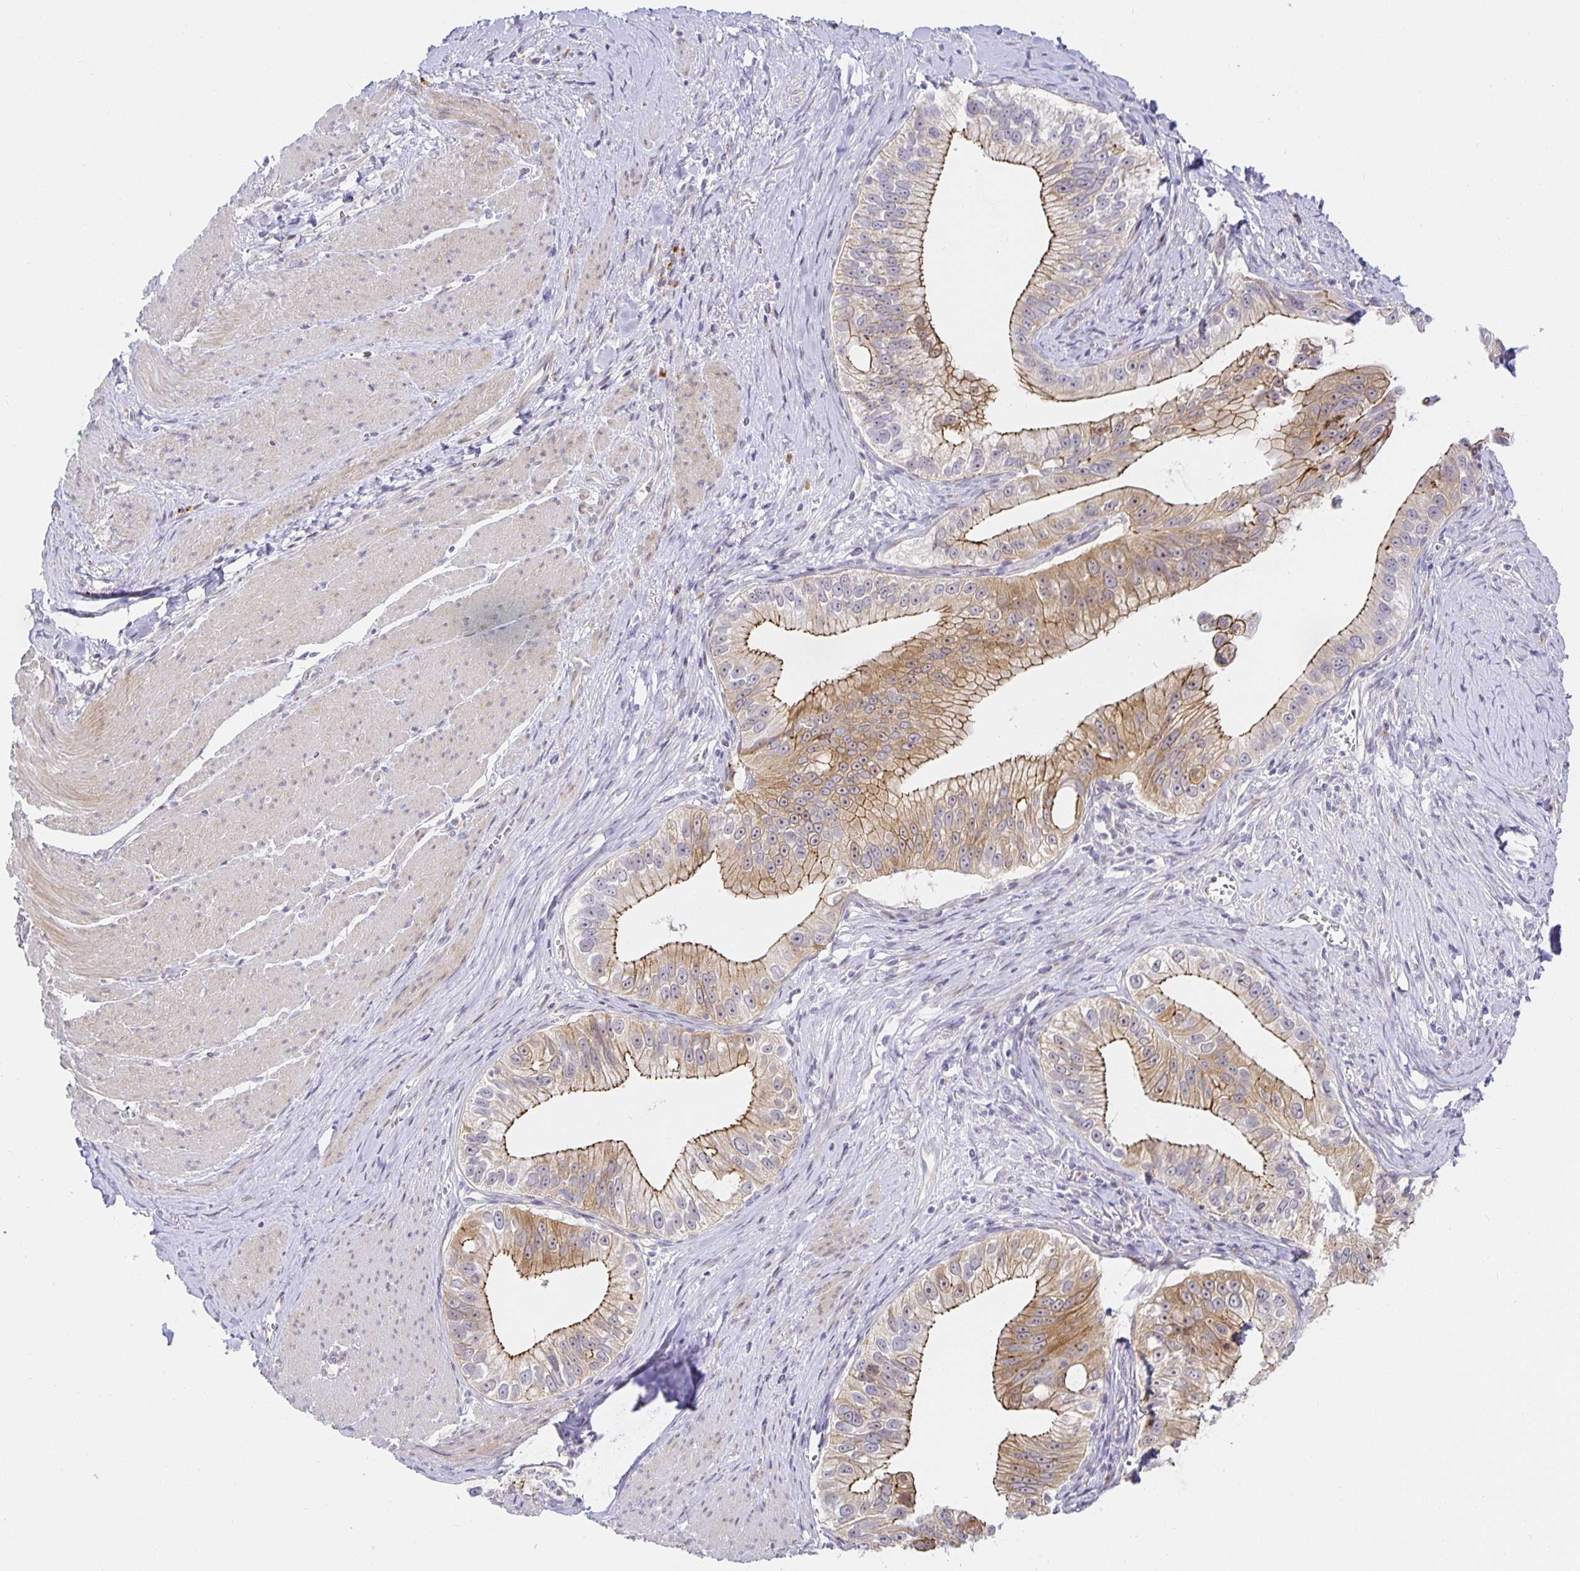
{"staining": {"intensity": "moderate", "quantity": ">75%", "location": "cytoplasmic/membranous"}, "tissue": "pancreatic cancer", "cell_type": "Tumor cells", "image_type": "cancer", "snomed": [{"axis": "morphology", "description": "Adenocarcinoma, NOS"}, {"axis": "topography", "description": "Pancreas"}], "caption": "Human pancreatic cancer stained for a protein (brown) demonstrates moderate cytoplasmic/membranous positive staining in approximately >75% of tumor cells.", "gene": "TJP3", "patient": {"sex": "male", "age": 70}}